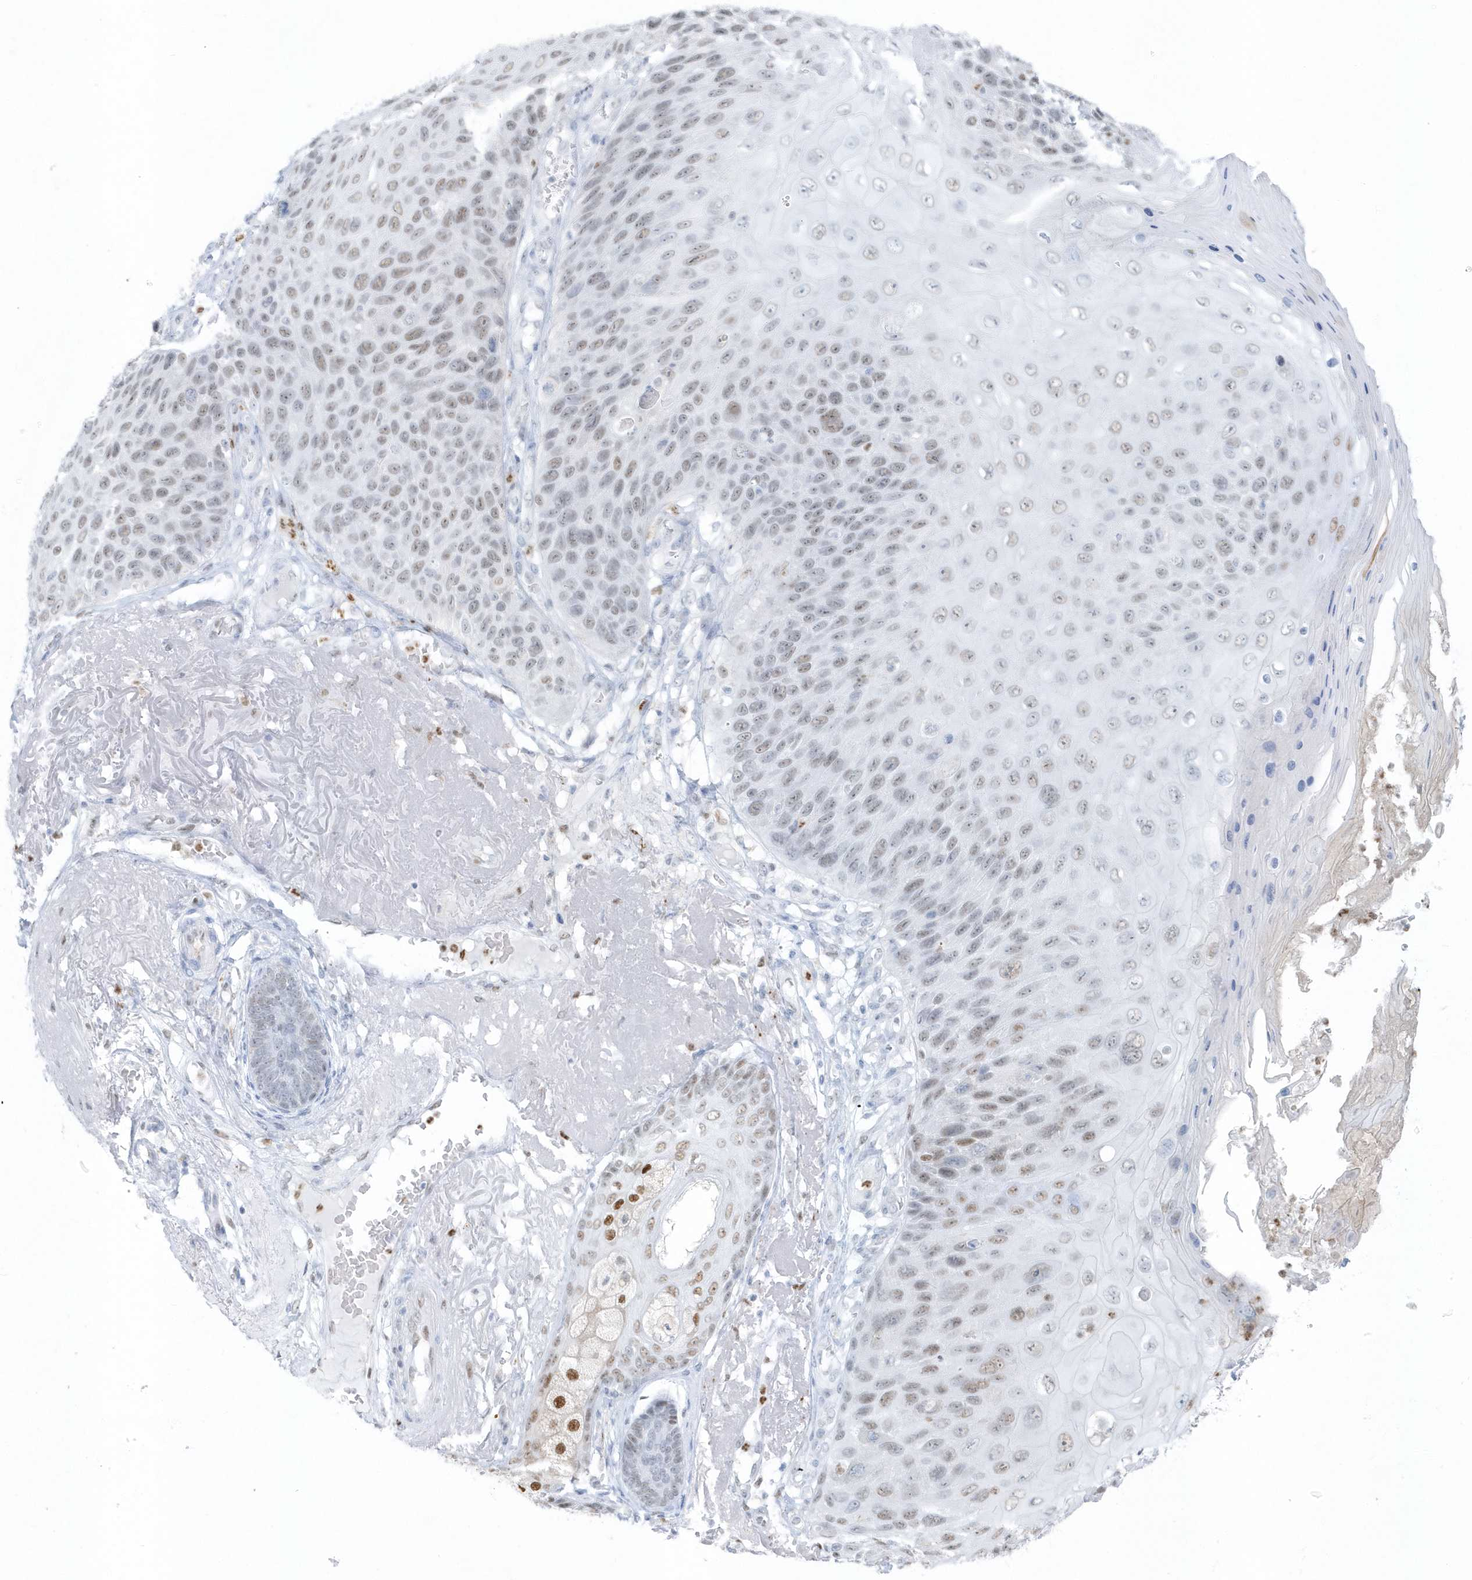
{"staining": {"intensity": "weak", "quantity": "<25%", "location": "nuclear"}, "tissue": "skin cancer", "cell_type": "Tumor cells", "image_type": "cancer", "snomed": [{"axis": "morphology", "description": "Squamous cell carcinoma, NOS"}, {"axis": "topography", "description": "Skin"}], "caption": "Immunohistochemistry photomicrograph of neoplastic tissue: squamous cell carcinoma (skin) stained with DAB (3,3'-diaminobenzidine) displays no significant protein staining in tumor cells.", "gene": "SMIM34", "patient": {"sex": "female", "age": 88}}